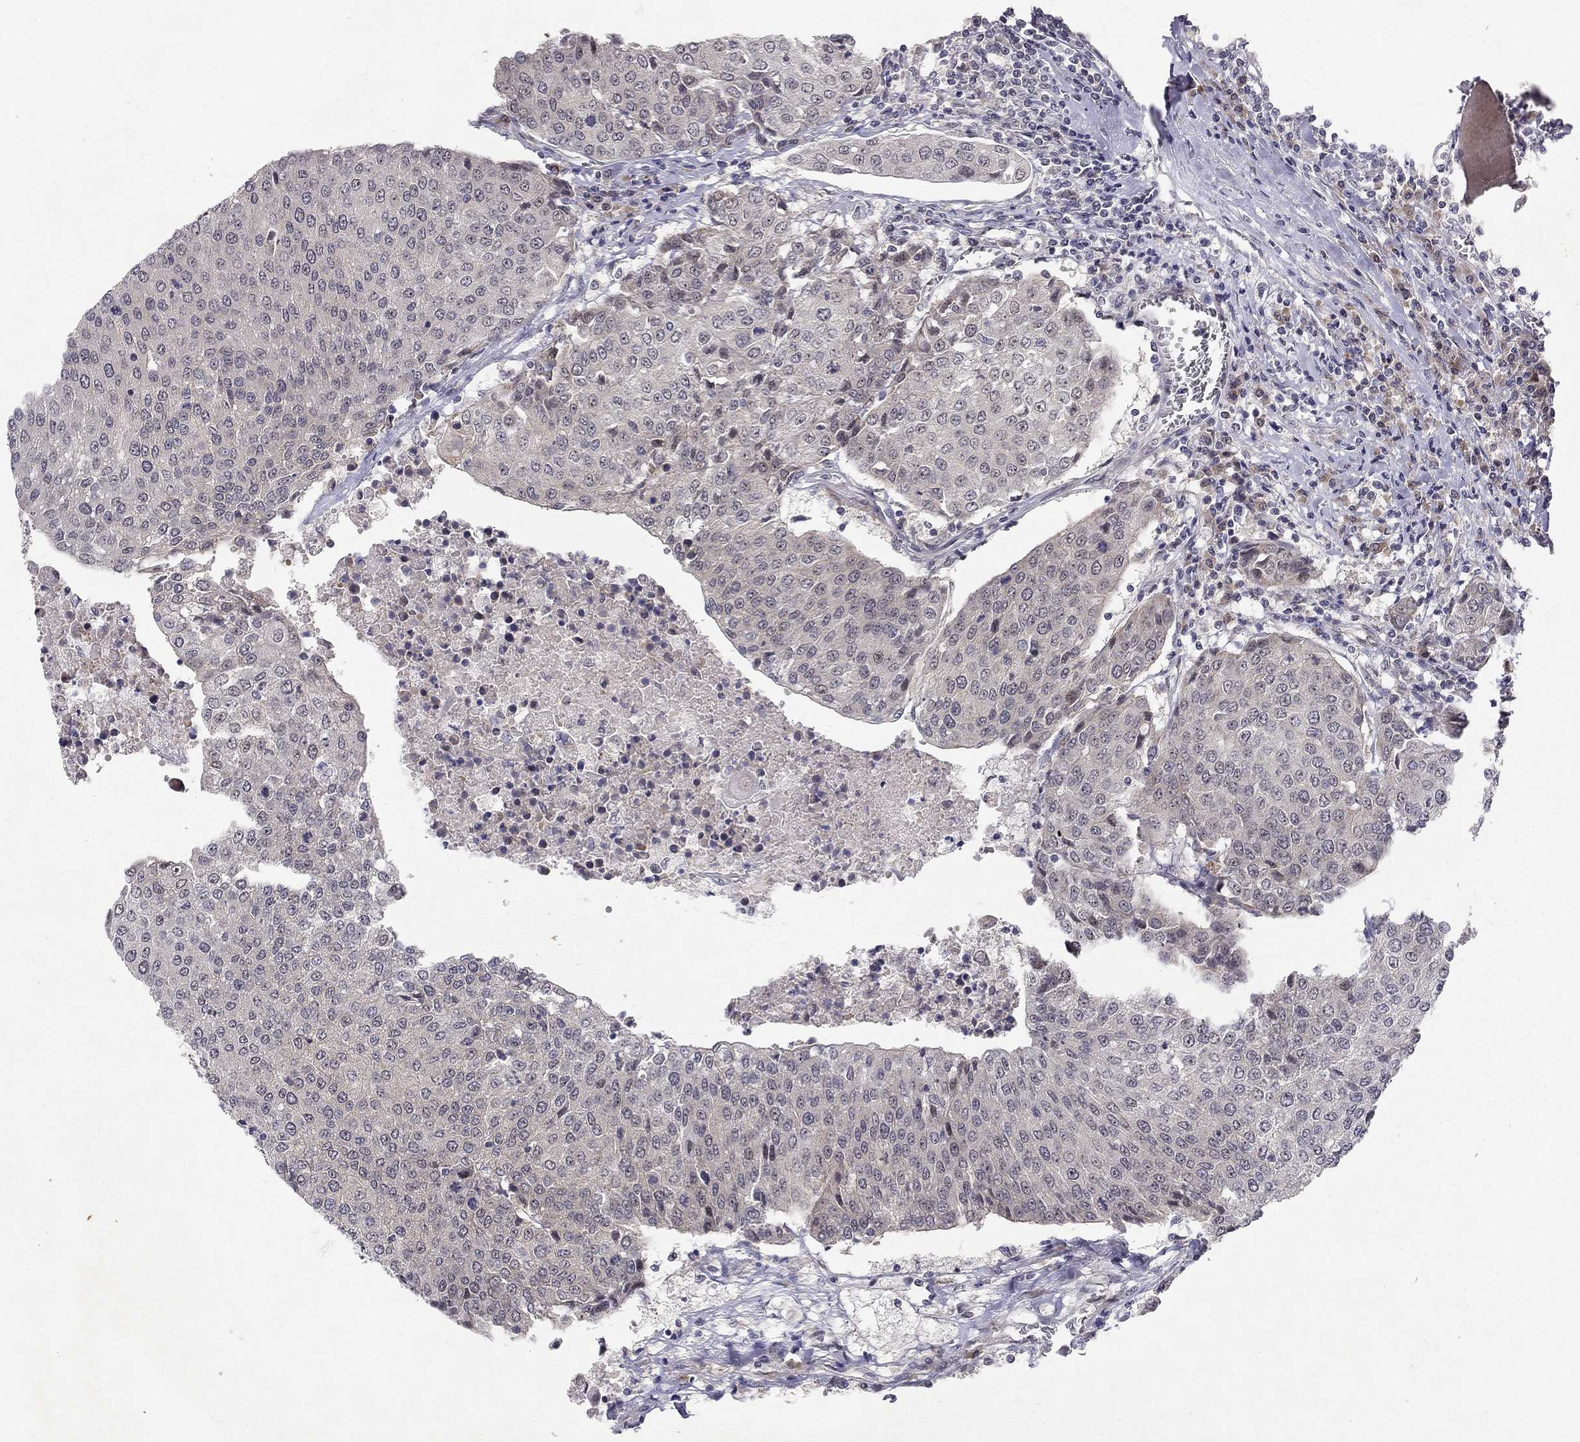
{"staining": {"intensity": "negative", "quantity": "none", "location": "none"}, "tissue": "urothelial cancer", "cell_type": "Tumor cells", "image_type": "cancer", "snomed": [{"axis": "morphology", "description": "Urothelial carcinoma, High grade"}, {"axis": "topography", "description": "Urinary bladder"}], "caption": "An immunohistochemistry micrograph of high-grade urothelial carcinoma is shown. There is no staining in tumor cells of high-grade urothelial carcinoma.", "gene": "STXBP6", "patient": {"sex": "female", "age": 85}}